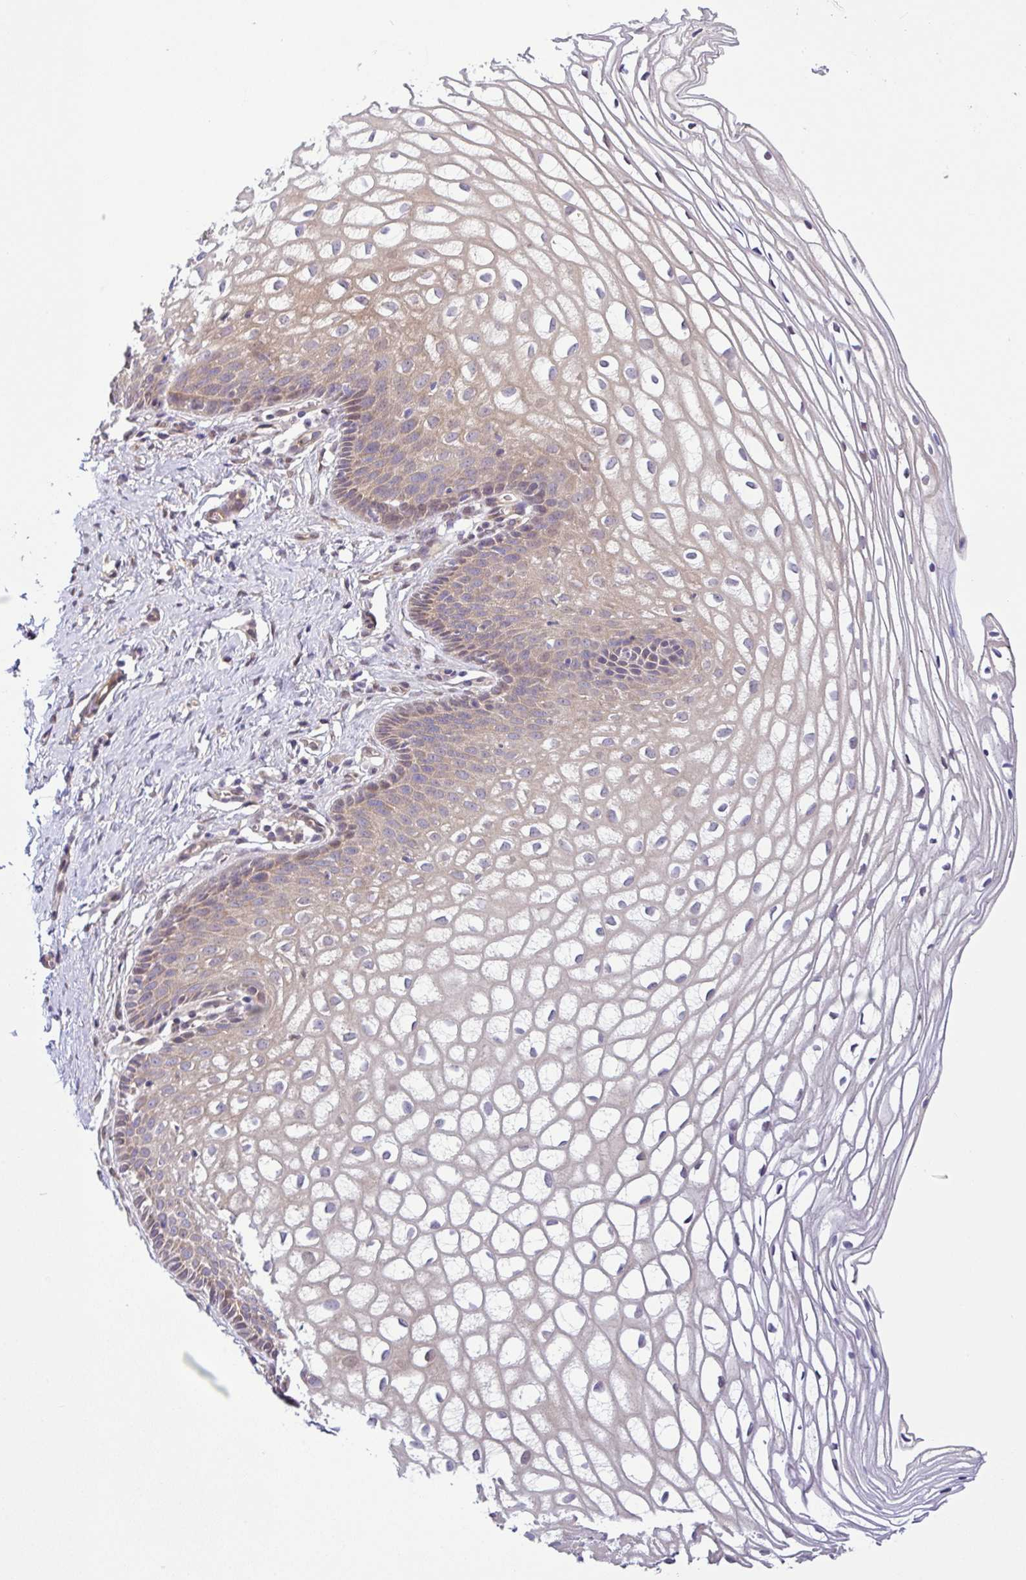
{"staining": {"intensity": "moderate", "quantity": ">75%", "location": "cytoplasmic/membranous"}, "tissue": "cervix", "cell_type": "Glandular cells", "image_type": "normal", "snomed": [{"axis": "morphology", "description": "Normal tissue, NOS"}, {"axis": "topography", "description": "Cervix"}], "caption": "Immunohistochemical staining of unremarkable human cervix shows >75% levels of moderate cytoplasmic/membranous protein positivity in approximately >75% of glandular cells. (brown staining indicates protein expression, while blue staining denotes nuclei).", "gene": "UBE4A", "patient": {"sex": "female", "age": 36}}